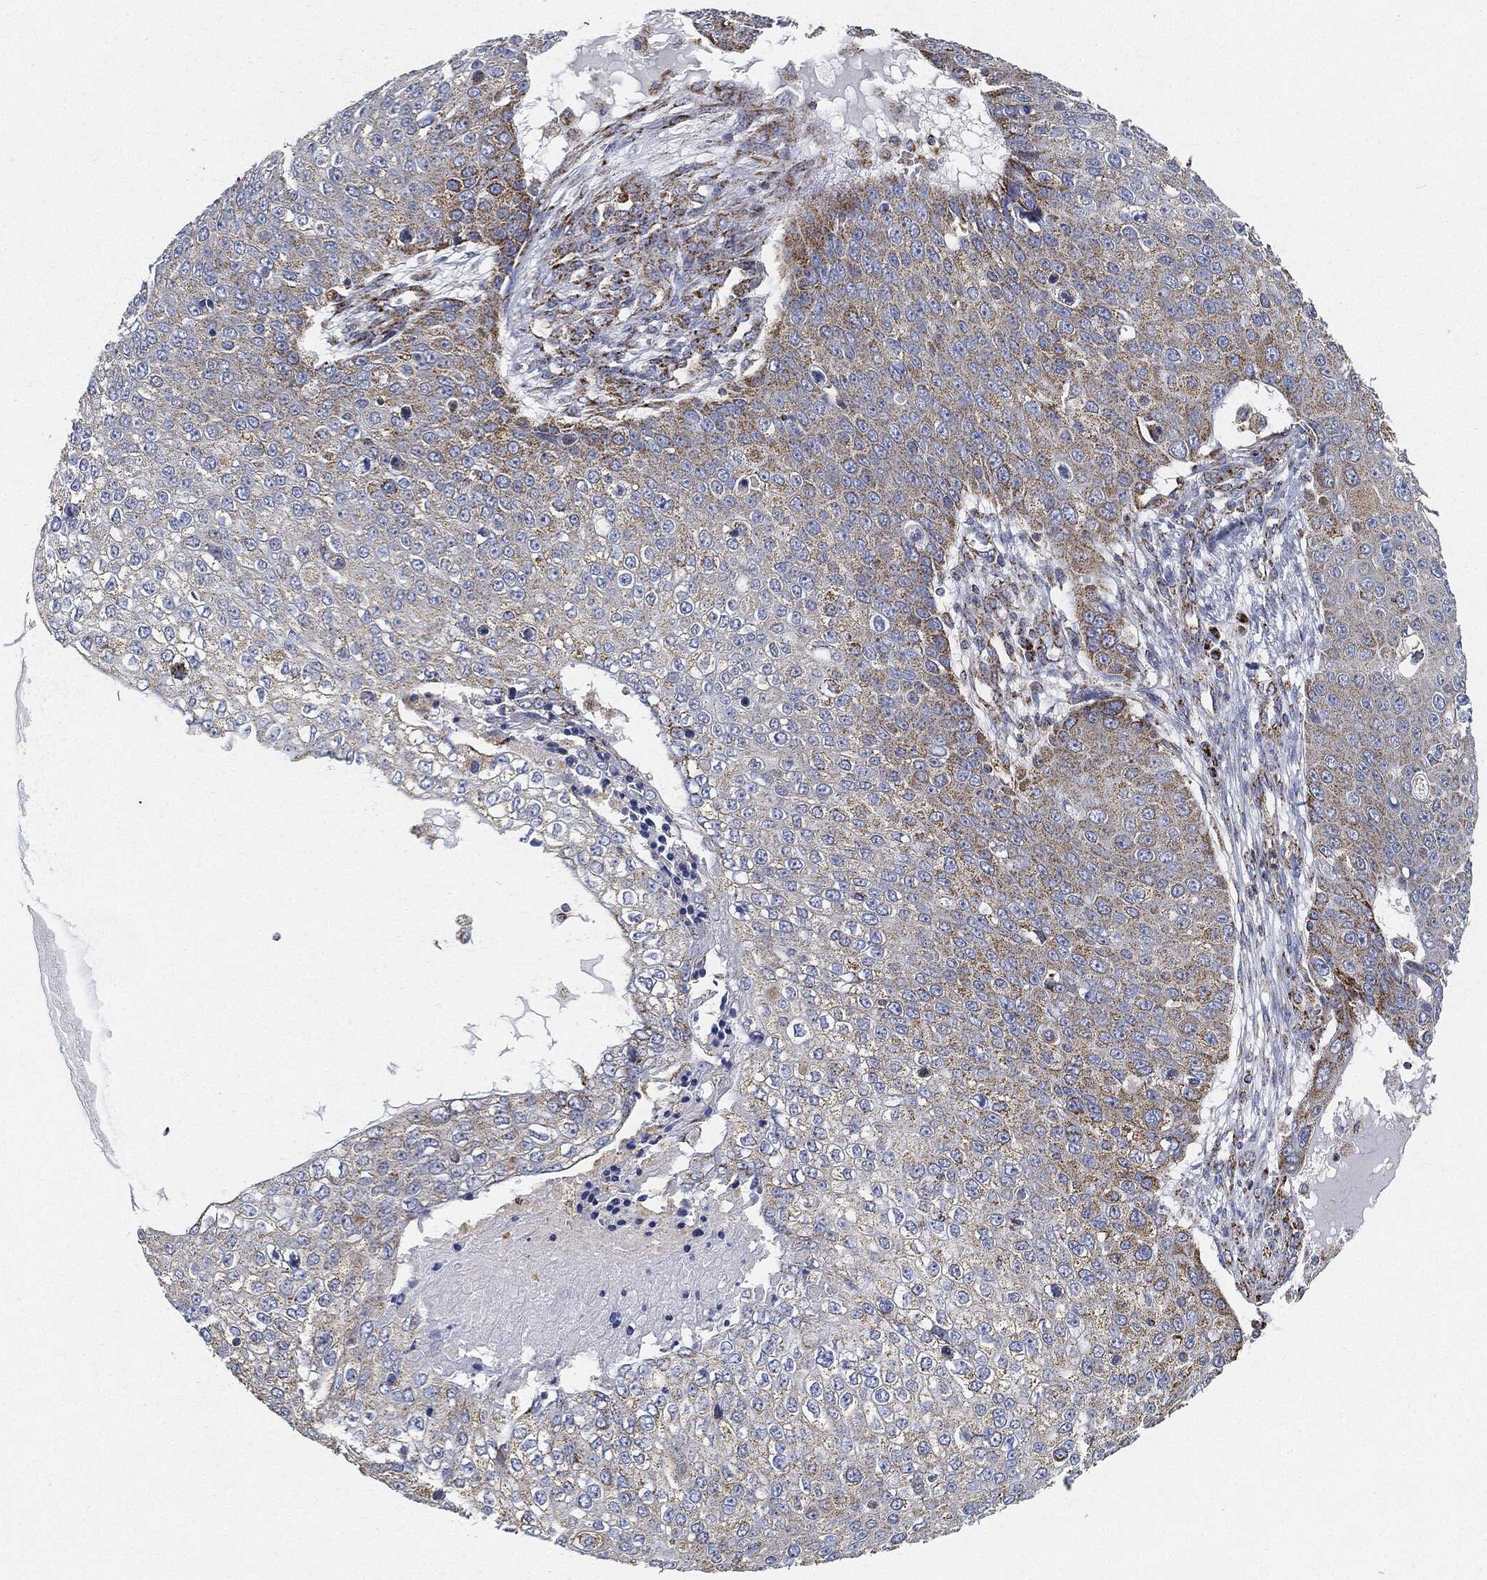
{"staining": {"intensity": "moderate", "quantity": "25%-75%", "location": "cytoplasmic/membranous"}, "tissue": "skin cancer", "cell_type": "Tumor cells", "image_type": "cancer", "snomed": [{"axis": "morphology", "description": "Squamous cell carcinoma, NOS"}, {"axis": "topography", "description": "Skin"}], "caption": "A high-resolution micrograph shows immunohistochemistry (IHC) staining of skin cancer (squamous cell carcinoma), which shows moderate cytoplasmic/membranous positivity in about 25%-75% of tumor cells.", "gene": "CAPN15", "patient": {"sex": "male", "age": 71}}